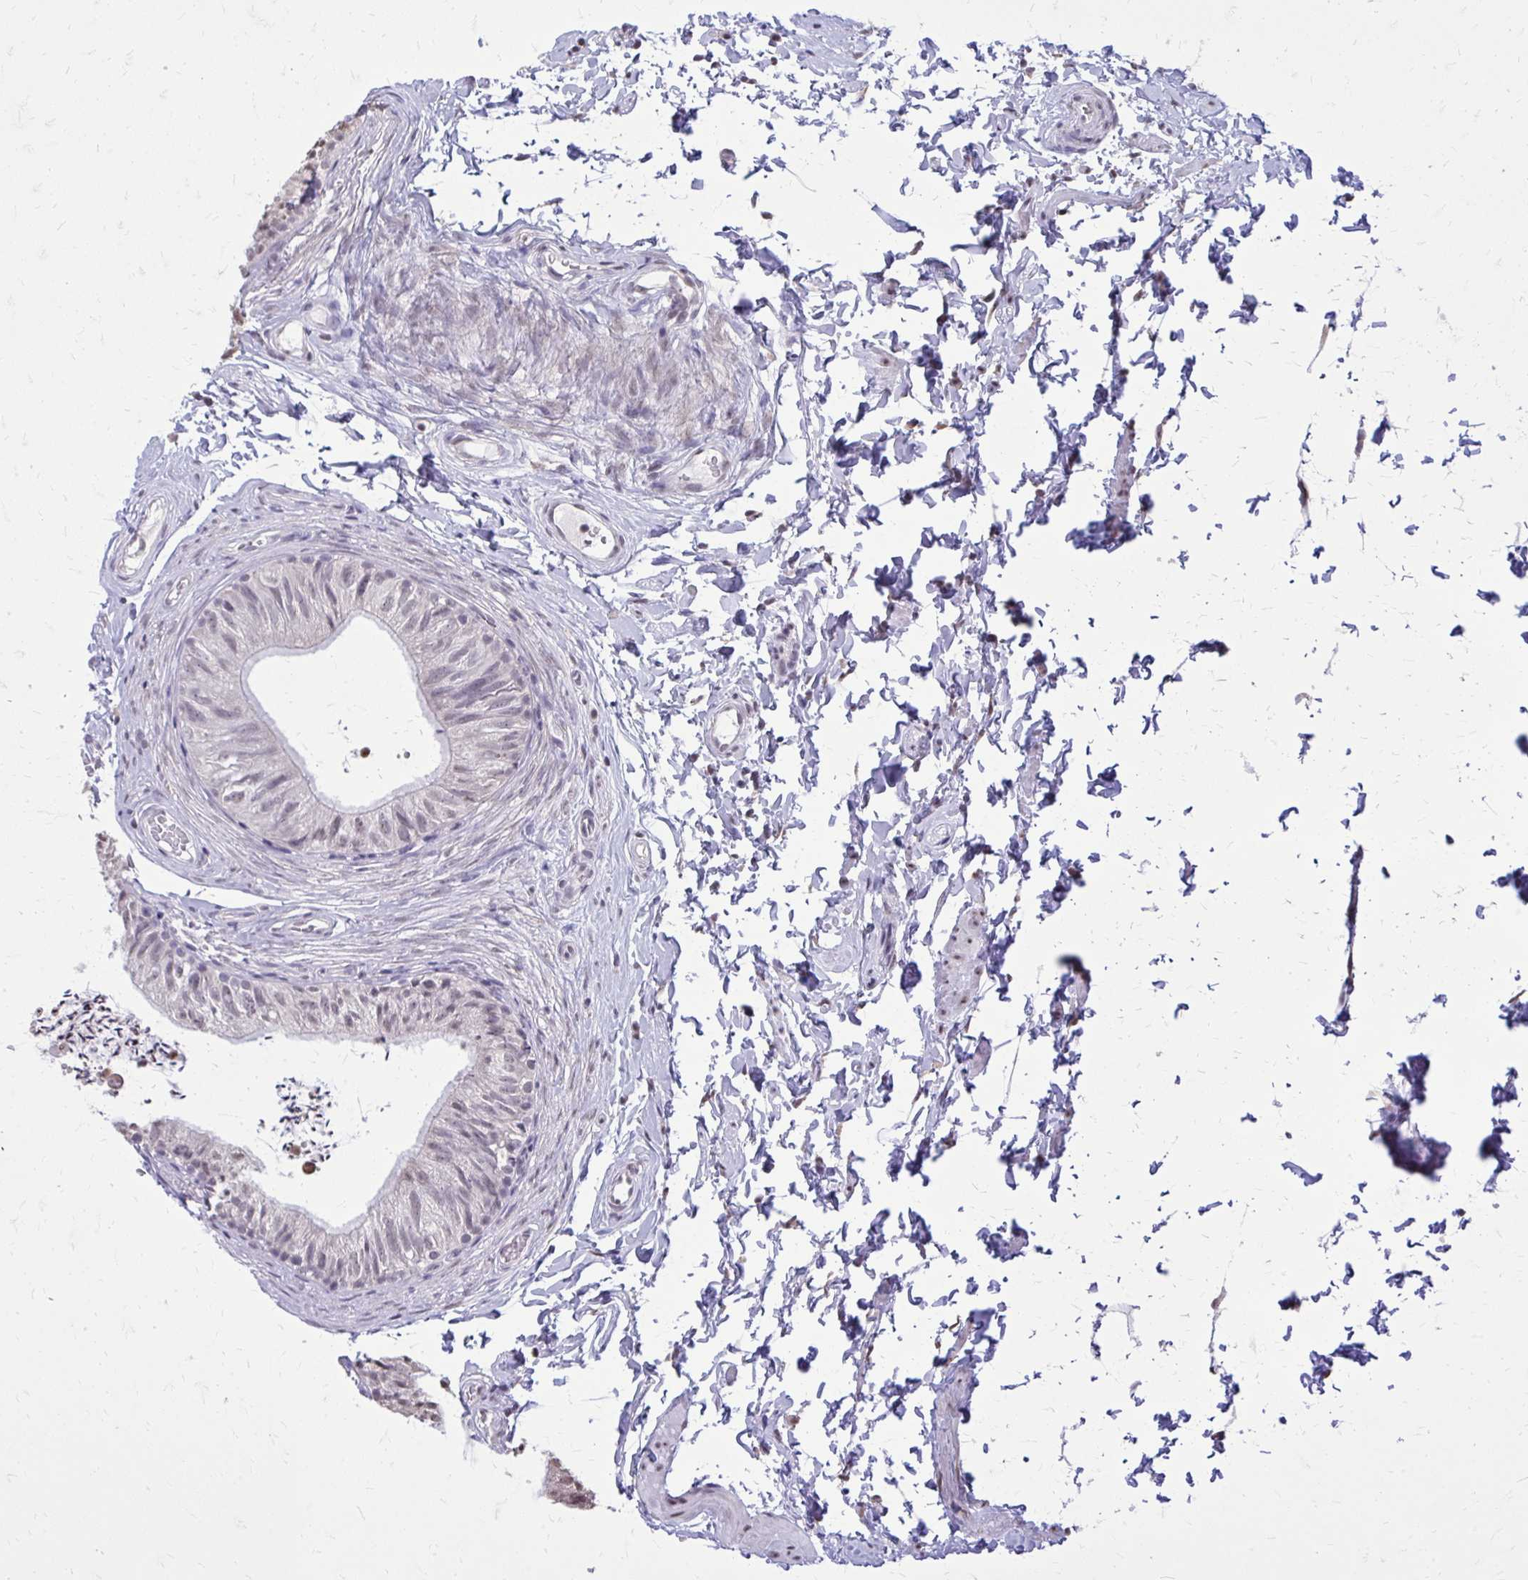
{"staining": {"intensity": "negative", "quantity": "none", "location": "none"}, "tissue": "epididymis", "cell_type": "Glandular cells", "image_type": "normal", "snomed": [{"axis": "morphology", "description": "Normal tissue, NOS"}, {"axis": "topography", "description": "Epididymis, spermatic cord, NOS"}, {"axis": "topography", "description": "Epididymis"}, {"axis": "topography", "description": "Peripheral nerve tissue"}], "caption": "This histopathology image is of normal epididymis stained with IHC to label a protein in brown with the nuclei are counter-stained blue. There is no positivity in glandular cells.", "gene": "AKAP5", "patient": {"sex": "male", "age": 29}}